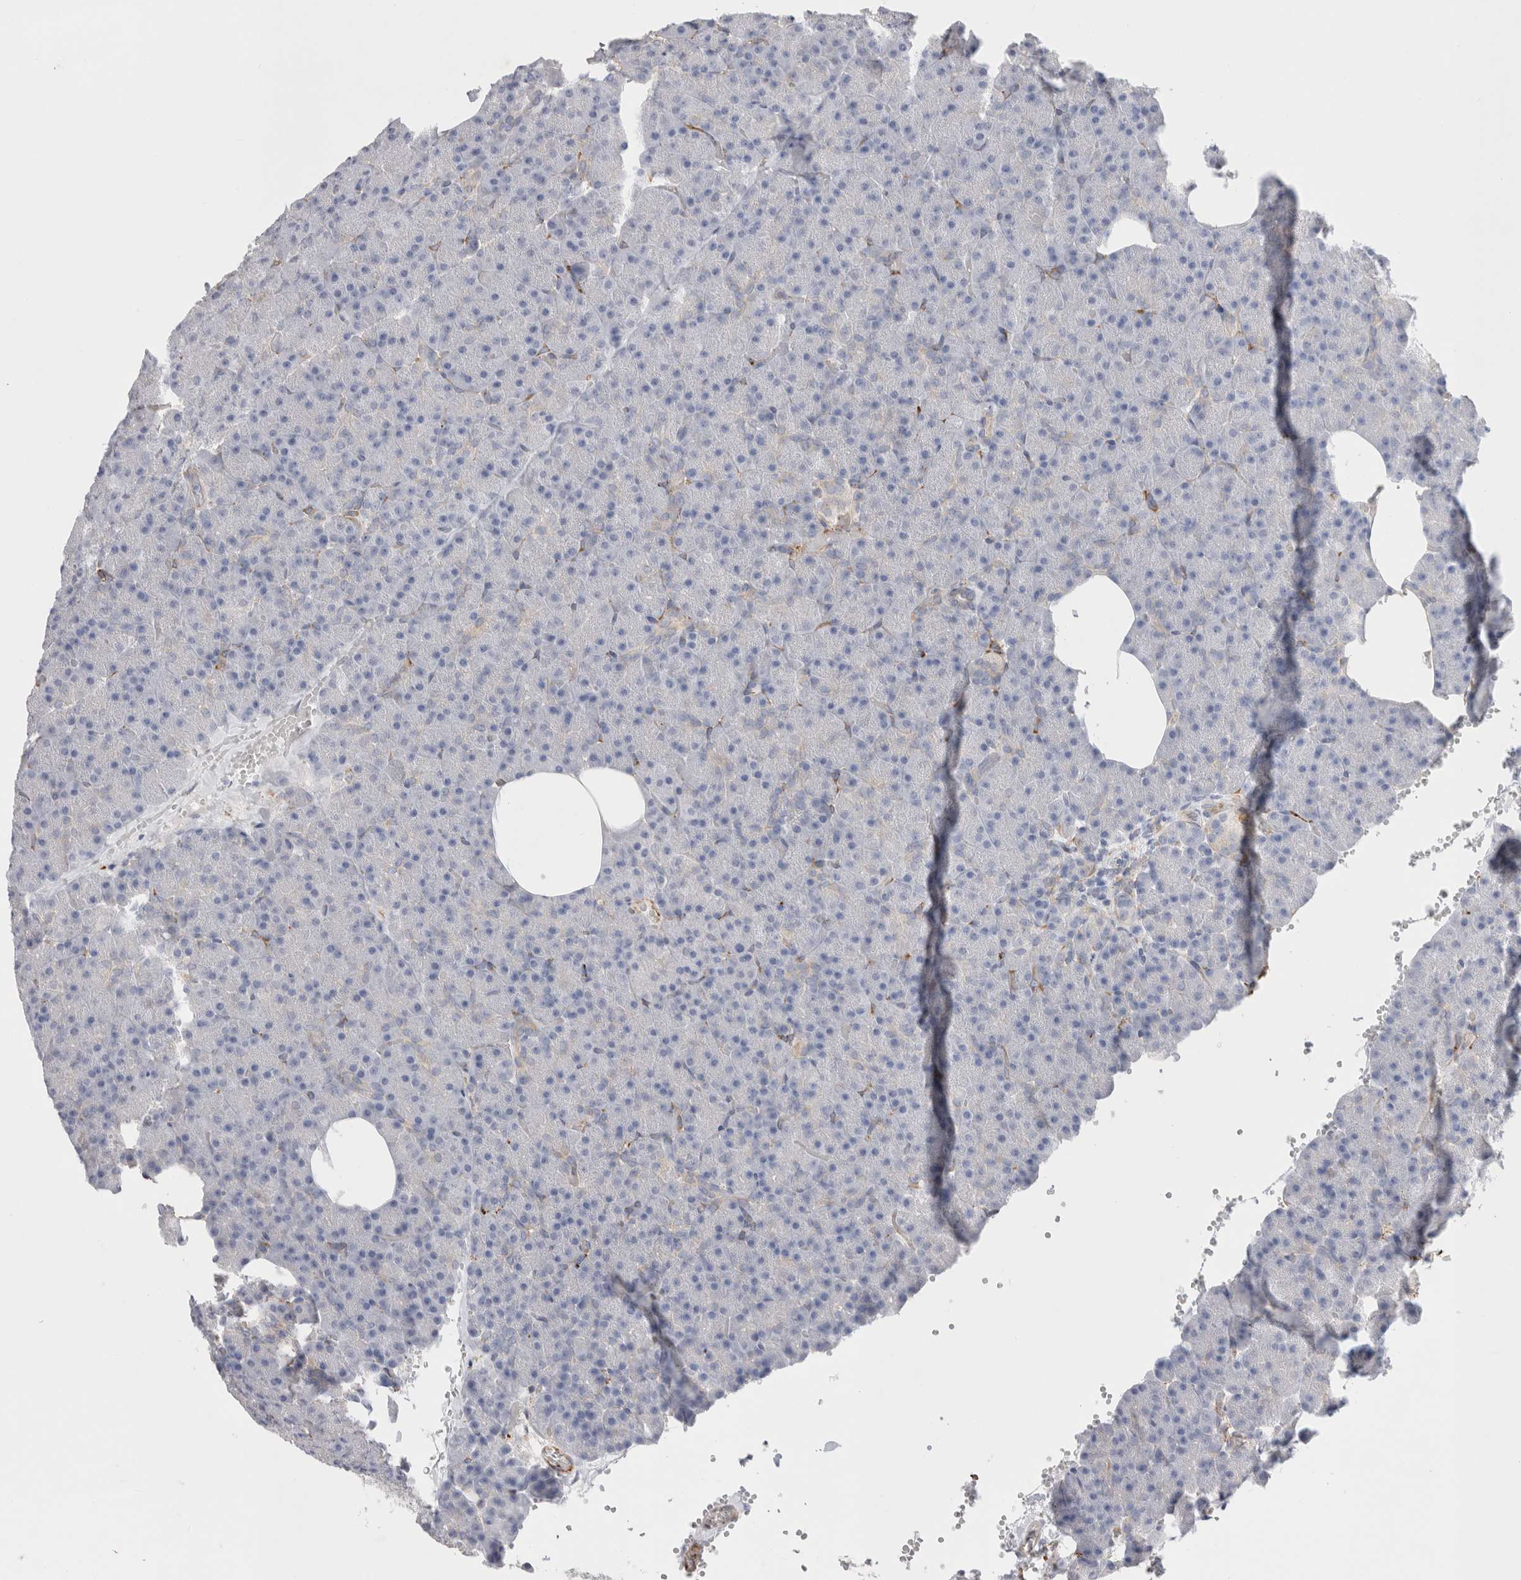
{"staining": {"intensity": "negative", "quantity": "none", "location": "none"}, "tissue": "pancreas", "cell_type": "Exocrine glandular cells", "image_type": "normal", "snomed": [{"axis": "morphology", "description": "Normal tissue, NOS"}, {"axis": "morphology", "description": "Carcinoid, malignant, NOS"}, {"axis": "topography", "description": "Pancreas"}], "caption": "This is an IHC image of benign human pancreas. There is no positivity in exocrine glandular cells.", "gene": "CNPY4", "patient": {"sex": "female", "age": 35}}